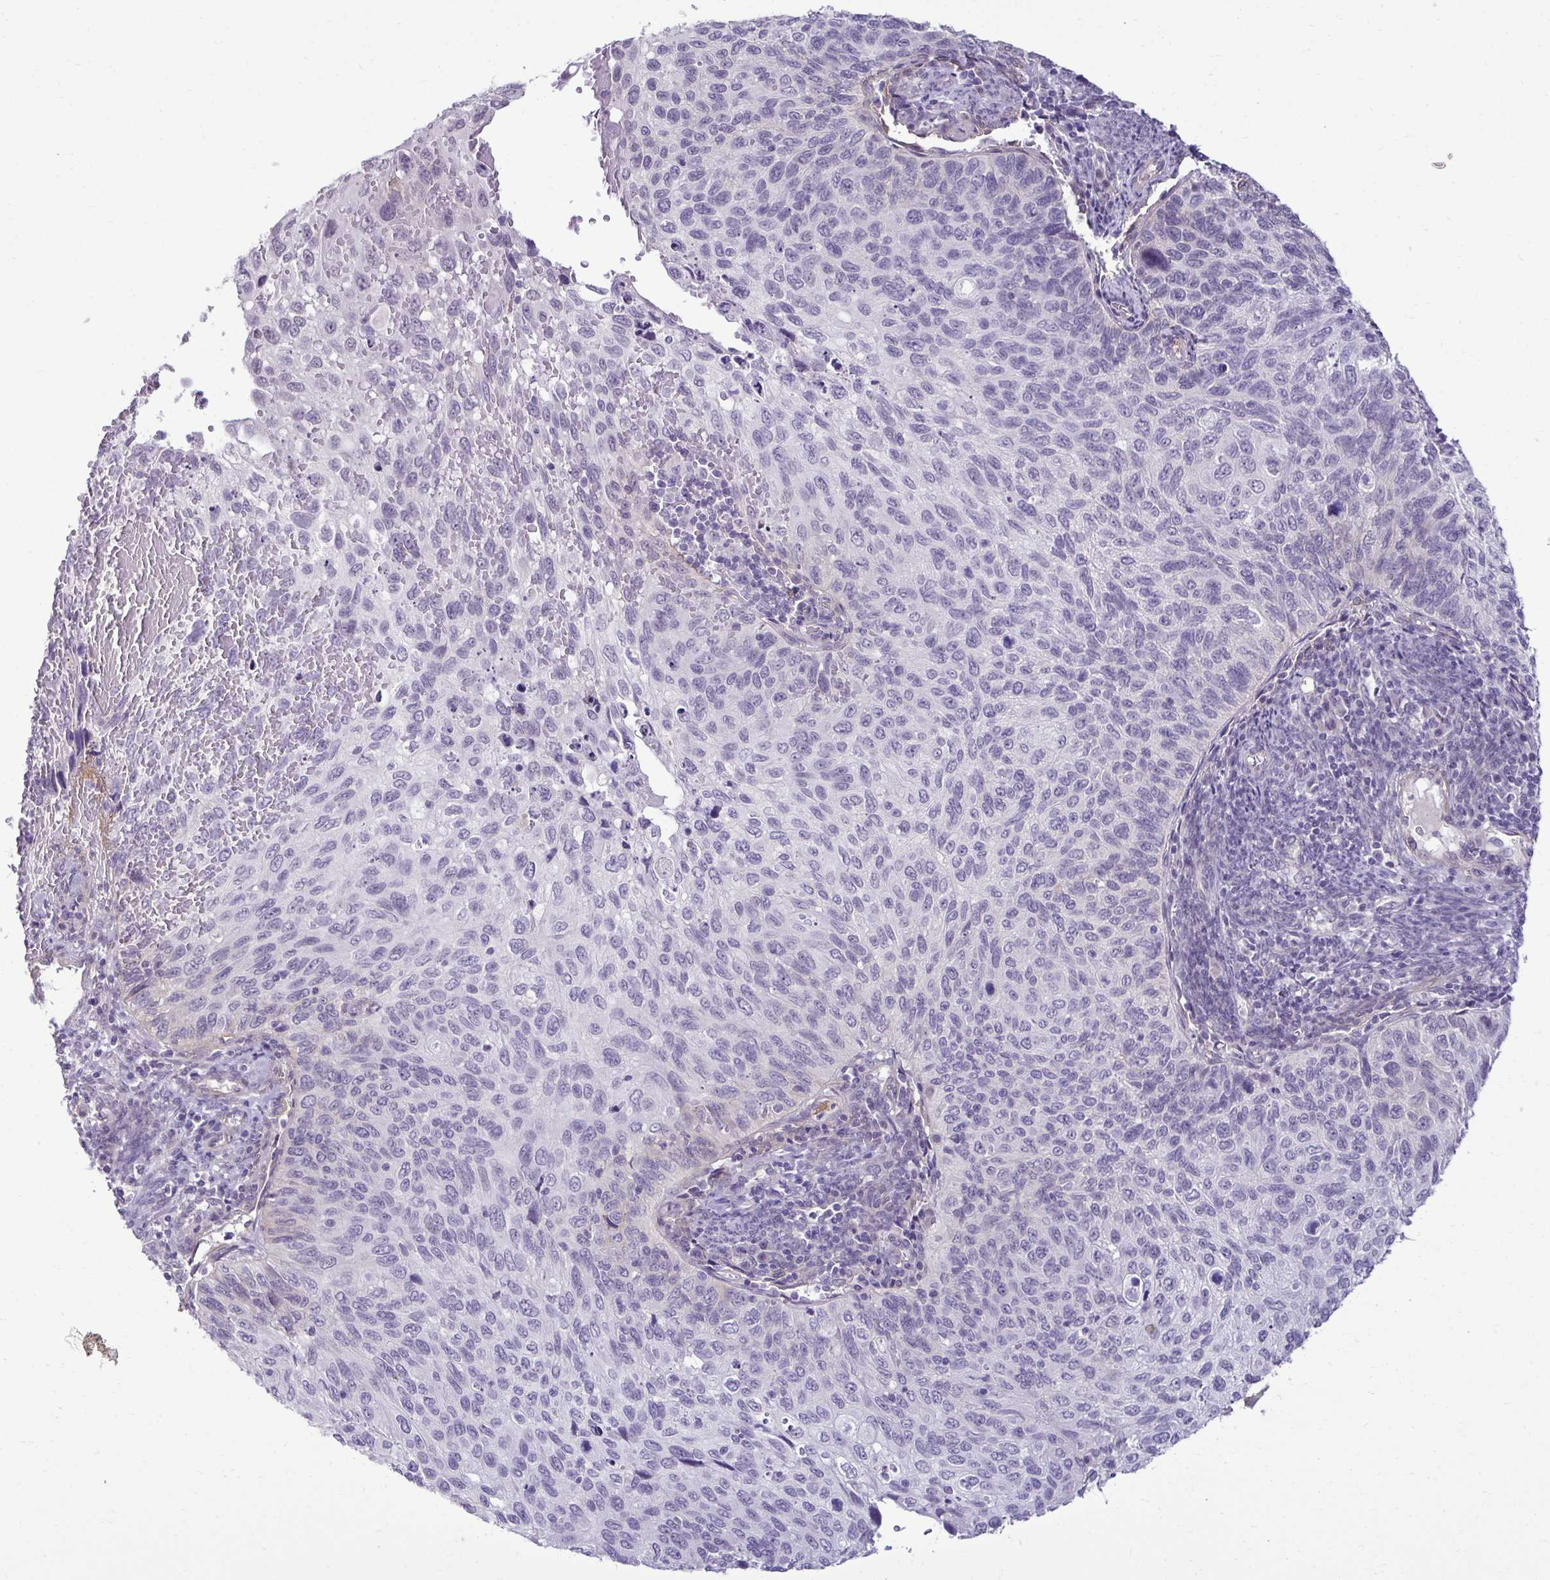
{"staining": {"intensity": "negative", "quantity": "none", "location": "none"}, "tissue": "cervical cancer", "cell_type": "Tumor cells", "image_type": "cancer", "snomed": [{"axis": "morphology", "description": "Squamous cell carcinoma, NOS"}, {"axis": "topography", "description": "Cervix"}], "caption": "A high-resolution image shows immunohistochemistry staining of cervical squamous cell carcinoma, which exhibits no significant expression in tumor cells.", "gene": "SLC30A3", "patient": {"sex": "female", "age": 70}}